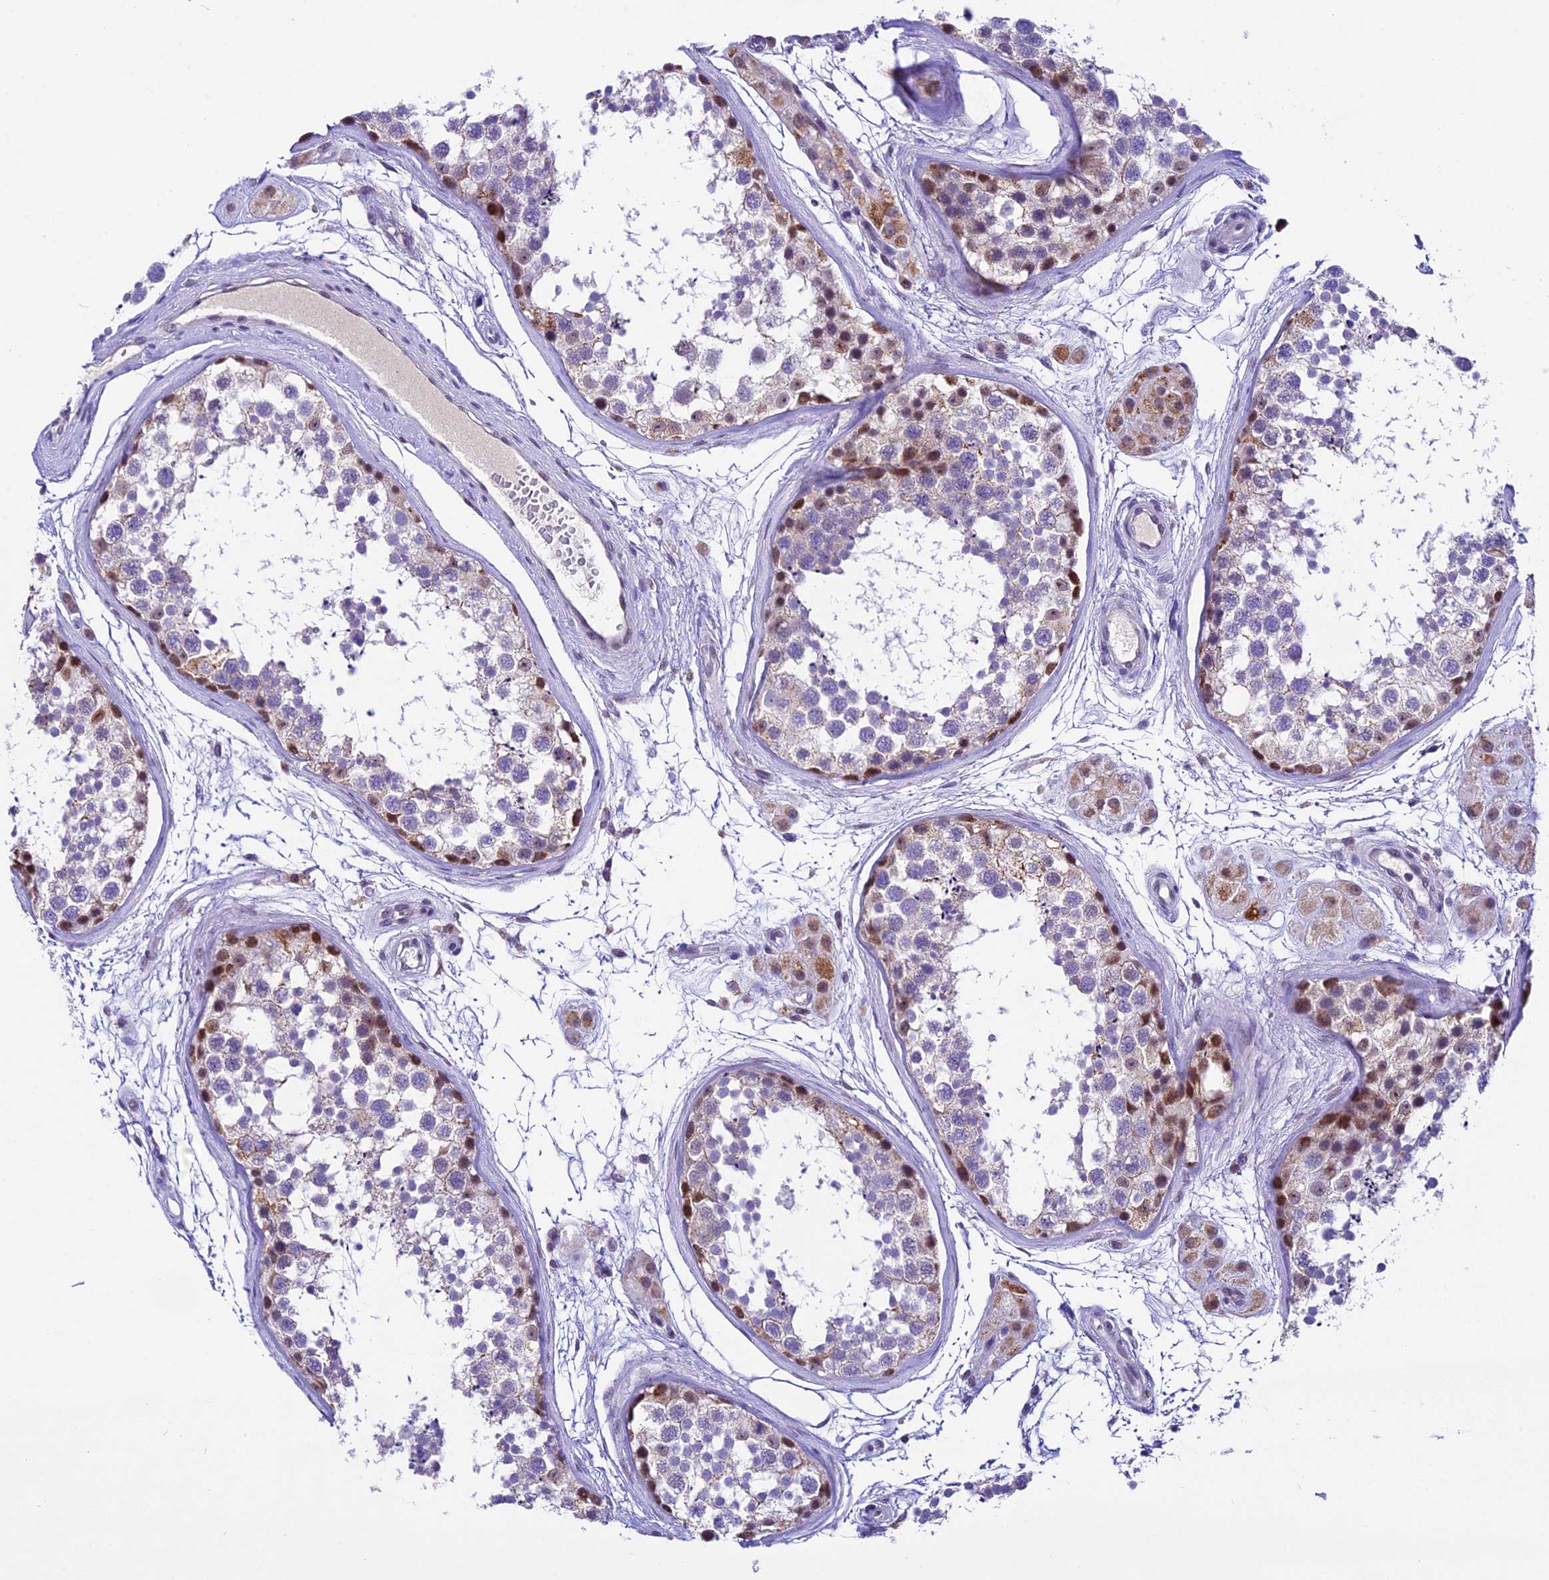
{"staining": {"intensity": "moderate", "quantity": "25%-75%", "location": "nuclear"}, "tissue": "testis", "cell_type": "Cells in seminiferous ducts", "image_type": "normal", "snomed": [{"axis": "morphology", "description": "Normal tissue, NOS"}, {"axis": "topography", "description": "Testis"}], "caption": "Brown immunohistochemical staining in normal testis displays moderate nuclear expression in approximately 25%-75% of cells in seminiferous ducts. (DAB (3,3'-diaminobenzidine) = brown stain, brightfield microscopy at high magnification).", "gene": "CARS2", "patient": {"sex": "male", "age": 56}}